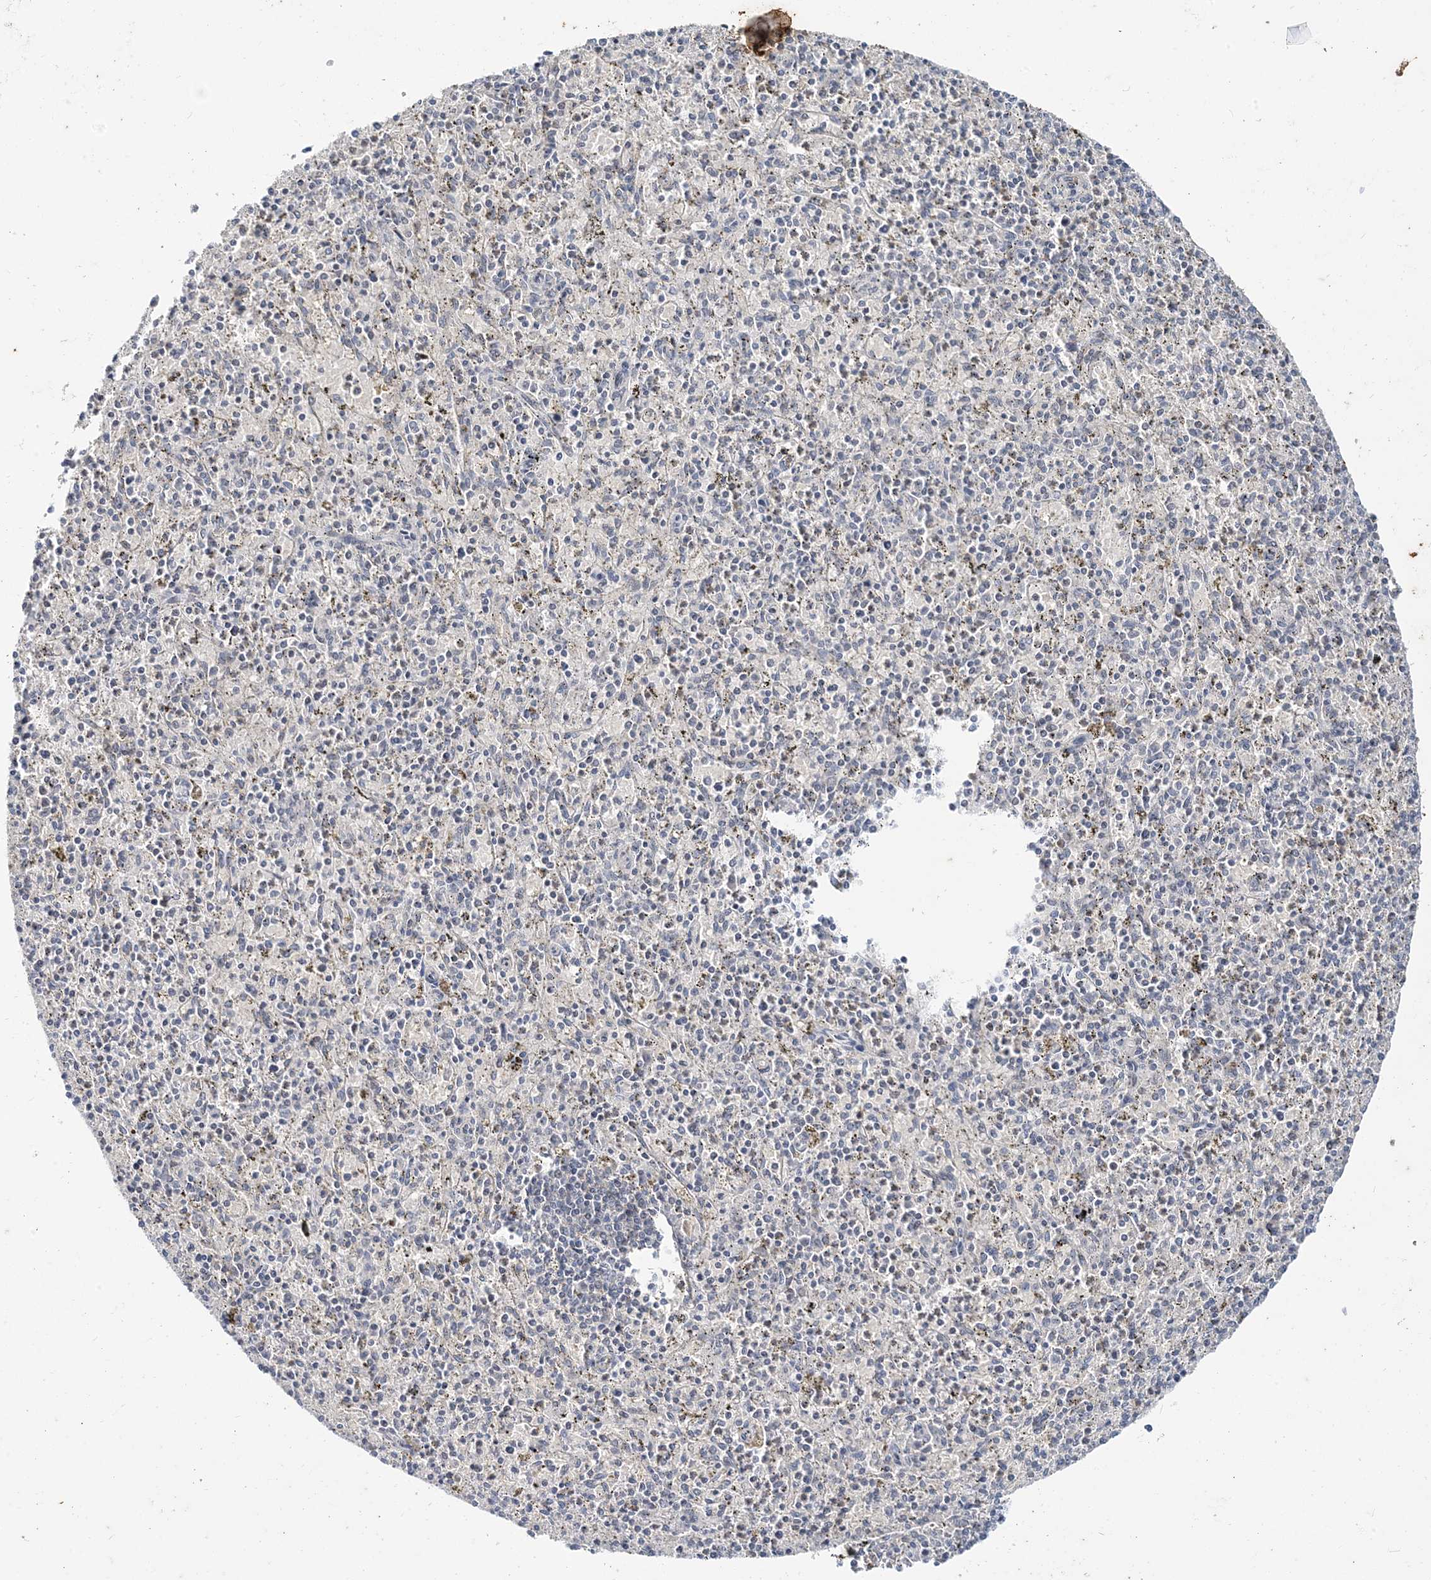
{"staining": {"intensity": "negative", "quantity": "none", "location": "none"}, "tissue": "spleen", "cell_type": "Cells in red pulp", "image_type": "normal", "snomed": [{"axis": "morphology", "description": "Normal tissue, NOS"}, {"axis": "topography", "description": "Spleen"}], "caption": "A photomicrograph of human spleen is negative for staining in cells in red pulp. The staining is performed using DAB (3,3'-diaminobenzidine) brown chromogen with nuclei counter-stained in using hematoxylin.", "gene": "LEXM", "patient": {"sex": "male", "age": 72}}